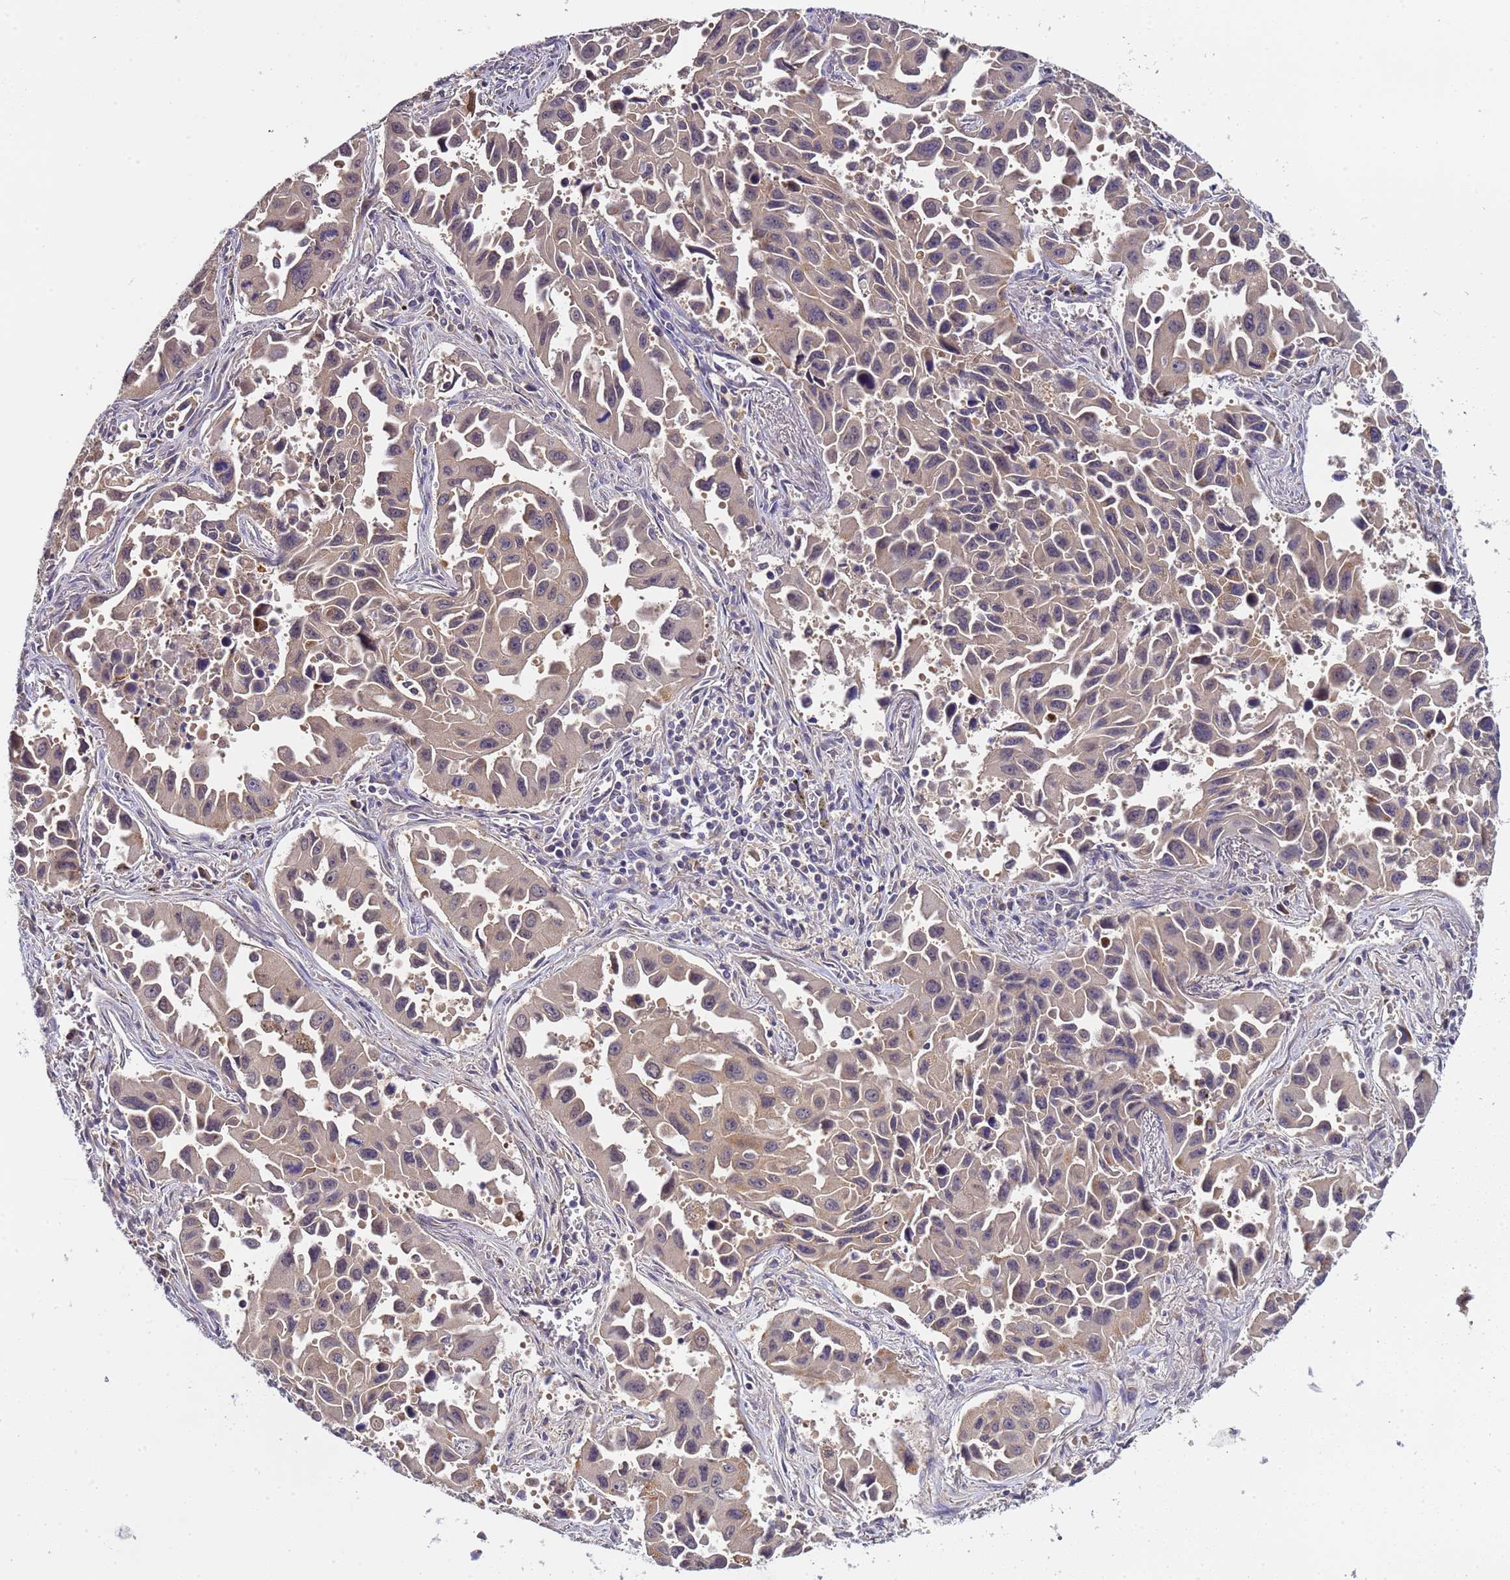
{"staining": {"intensity": "negative", "quantity": "none", "location": "none"}, "tissue": "lung cancer", "cell_type": "Tumor cells", "image_type": "cancer", "snomed": [{"axis": "morphology", "description": "Adenocarcinoma, NOS"}, {"axis": "topography", "description": "Lung"}], "caption": "Protein analysis of adenocarcinoma (lung) shows no significant staining in tumor cells. Nuclei are stained in blue.", "gene": "ELMOD2", "patient": {"sex": "male", "age": 66}}